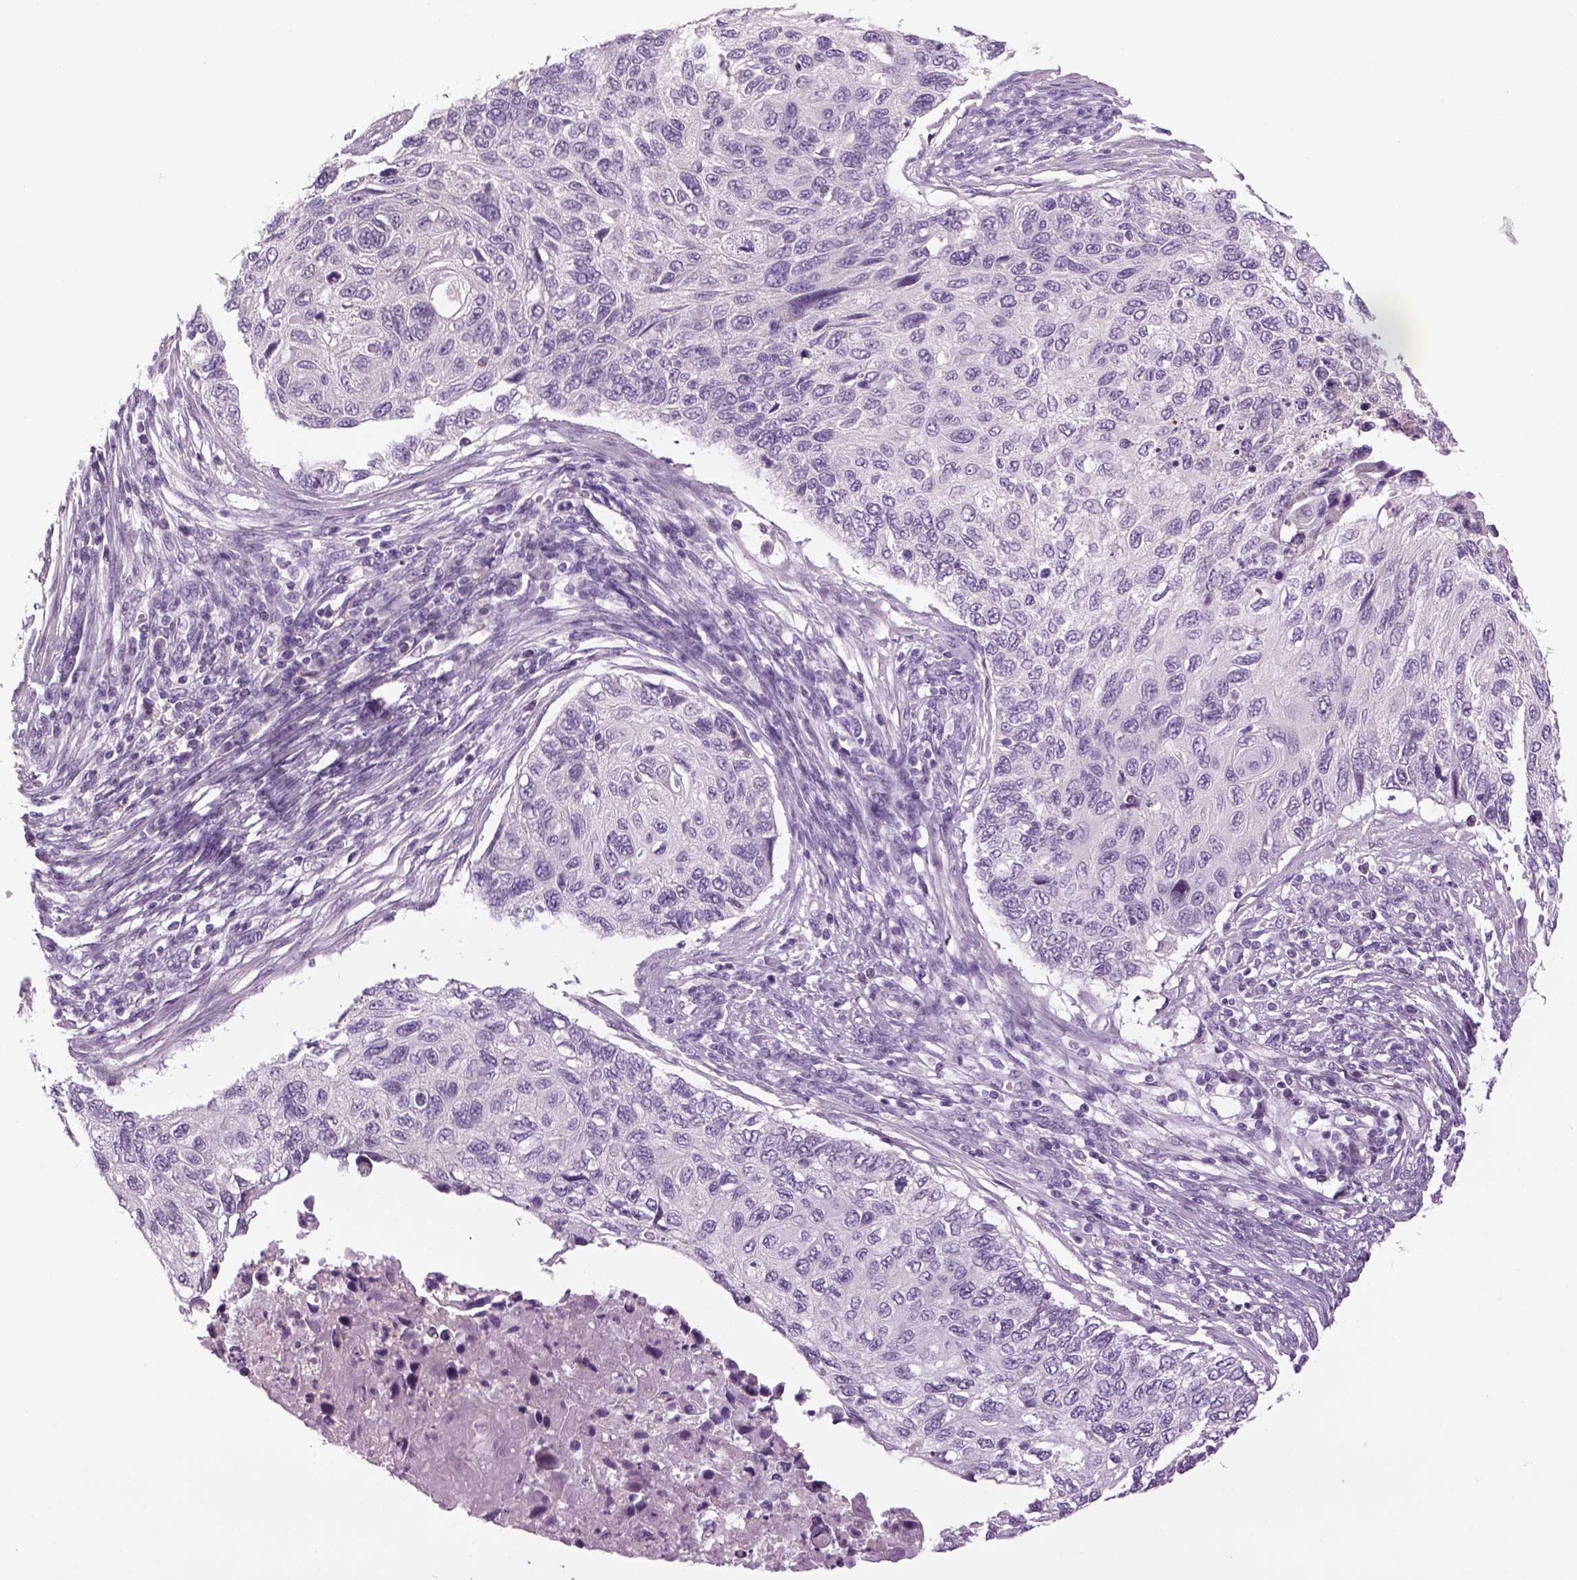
{"staining": {"intensity": "negative", "quantity": "none", "location": "none"}, "tissue": "cervical cancer", "cell_type": "Tumor cells", "image_type": "cancer", "snomed": [{"axis": "morphology", "description": "Squamous cell carcinoma, NOS"}, {"axis": "topography", "description": "Cervix"}], "caption": "Human squamous cell carcinoma (cervical) stained for a protein using immunohistochemistry (IHC) reveals no expression in tumor cells.", "gene": "MDH1B", "patient": {"sex": "female", "age": 70}}